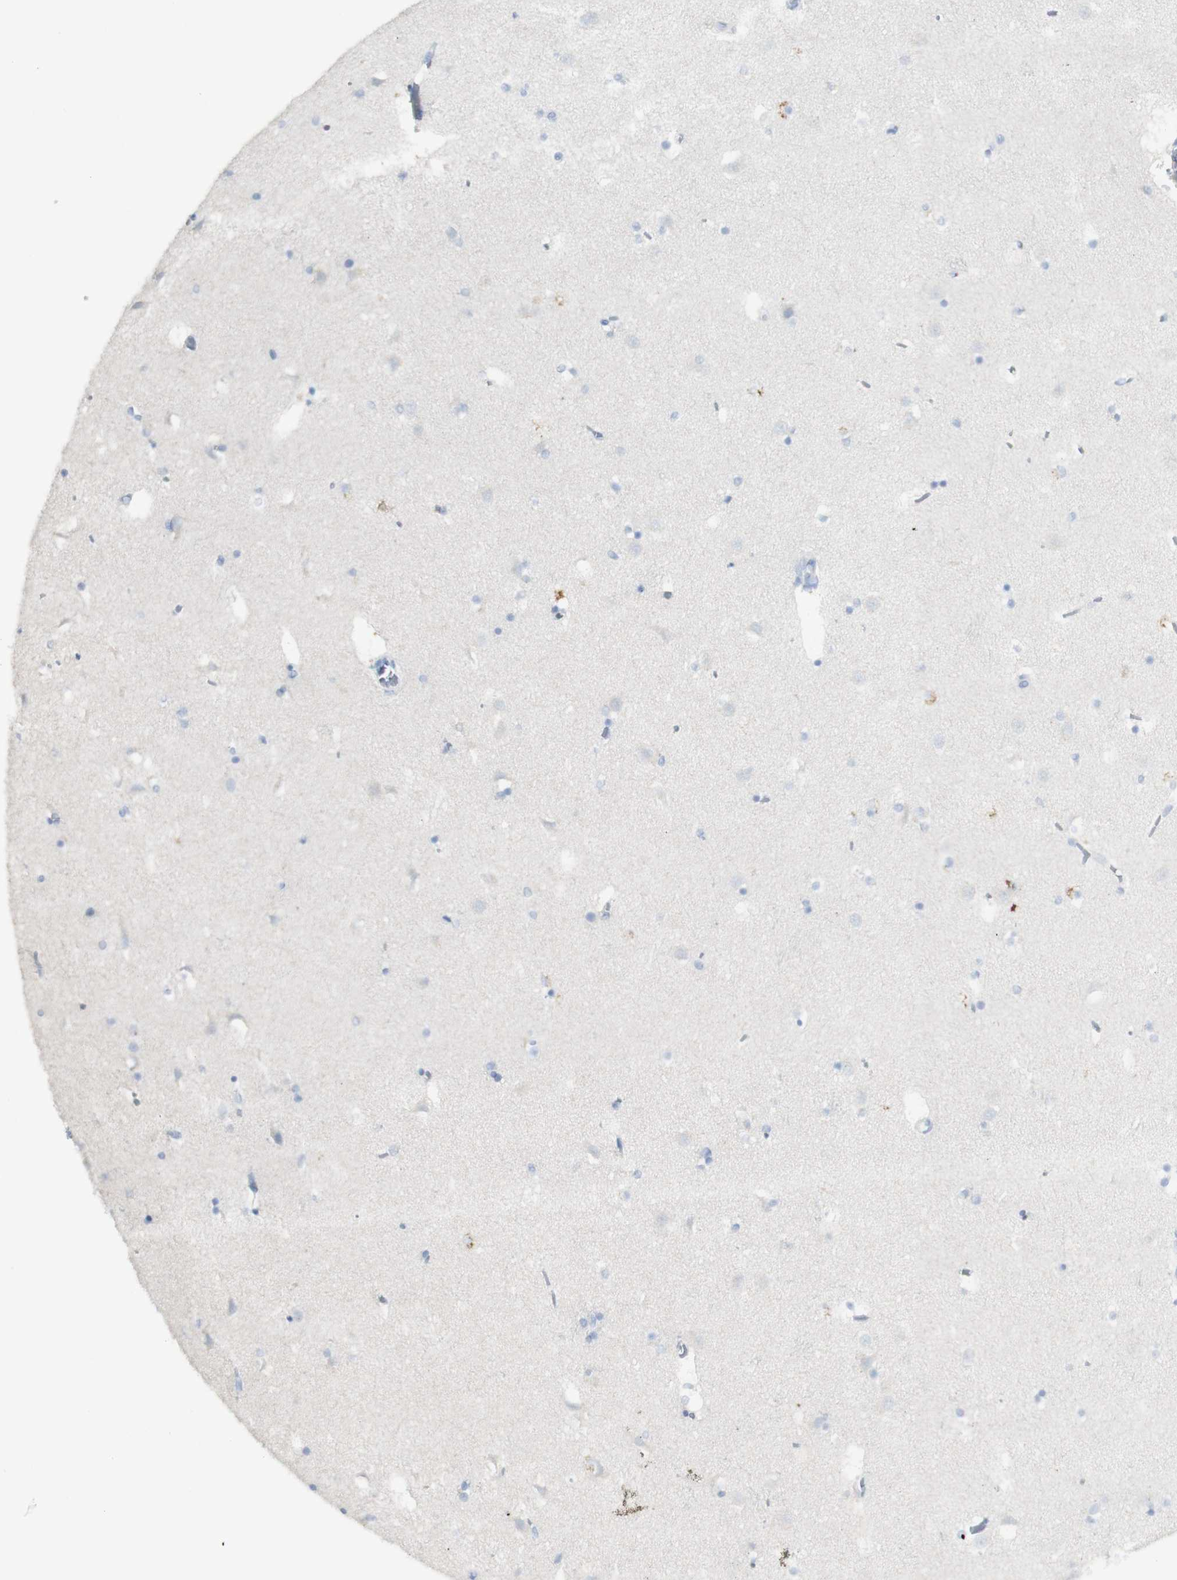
{"staining": {"intensity": "negative", "quantity": "none", "location": "none"}, "tissue": "caudate", "cell_type": "Glial cells", "image_type": "normal", "snomed": [{"axis": "morphology", "description": "Normal tissue, NOS"}, {"axis": "topography", "description": "Lateral ventricle wall"}], "caption": "IHC of normal caudate shows no positivity in glial cells.", "gene": "CD207", "patient": {"sex": "male", "age": 45}}